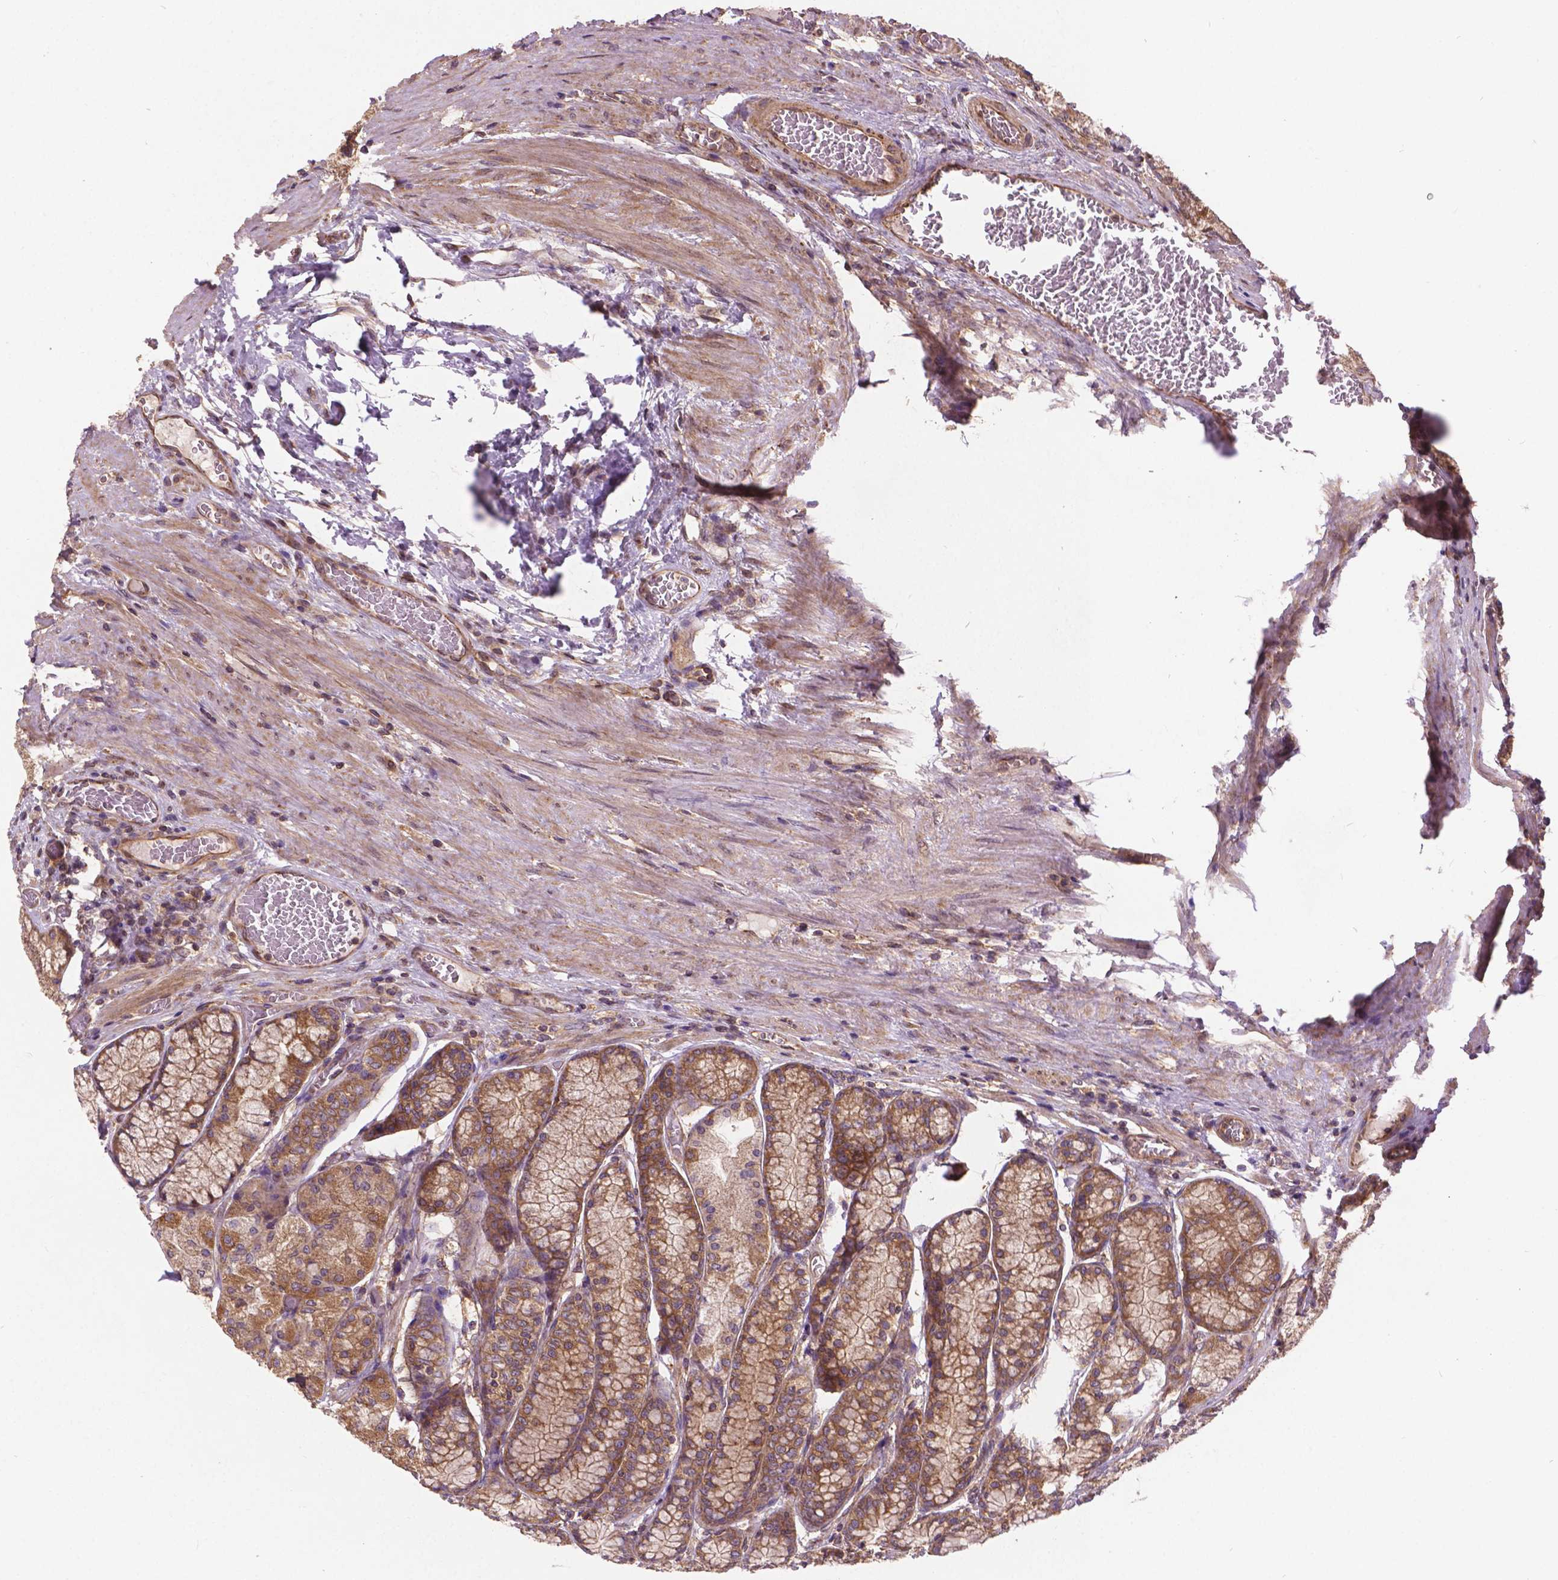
{"staining": {"intensity": "moderate", "quantity": "<25%", "location": "cytoplasmic/membranous"}, "tissue": "stomach", "cell_type": "Glandular cells", "image_type": "normal", "snomed": [{"axis": "morphology", "description": "Normal tissue, NOS"}, {"axis": "morphology", "description": "Adenocarcinoma, NOS"}, {"axis": "morphology", "description": "Adenocarcinoma, High grade"}, {"axis": "topography", "description": "Stomach, upper"}, {"axis": "topography", "description": "Stomach"}], "caption": "Glandular cells display low levels of moderate cytoplasmic/membranous expression in about <25% of cells in normal stomach.", "gene": "MZT1", "patient": {"sex": "female", "age": 65}}